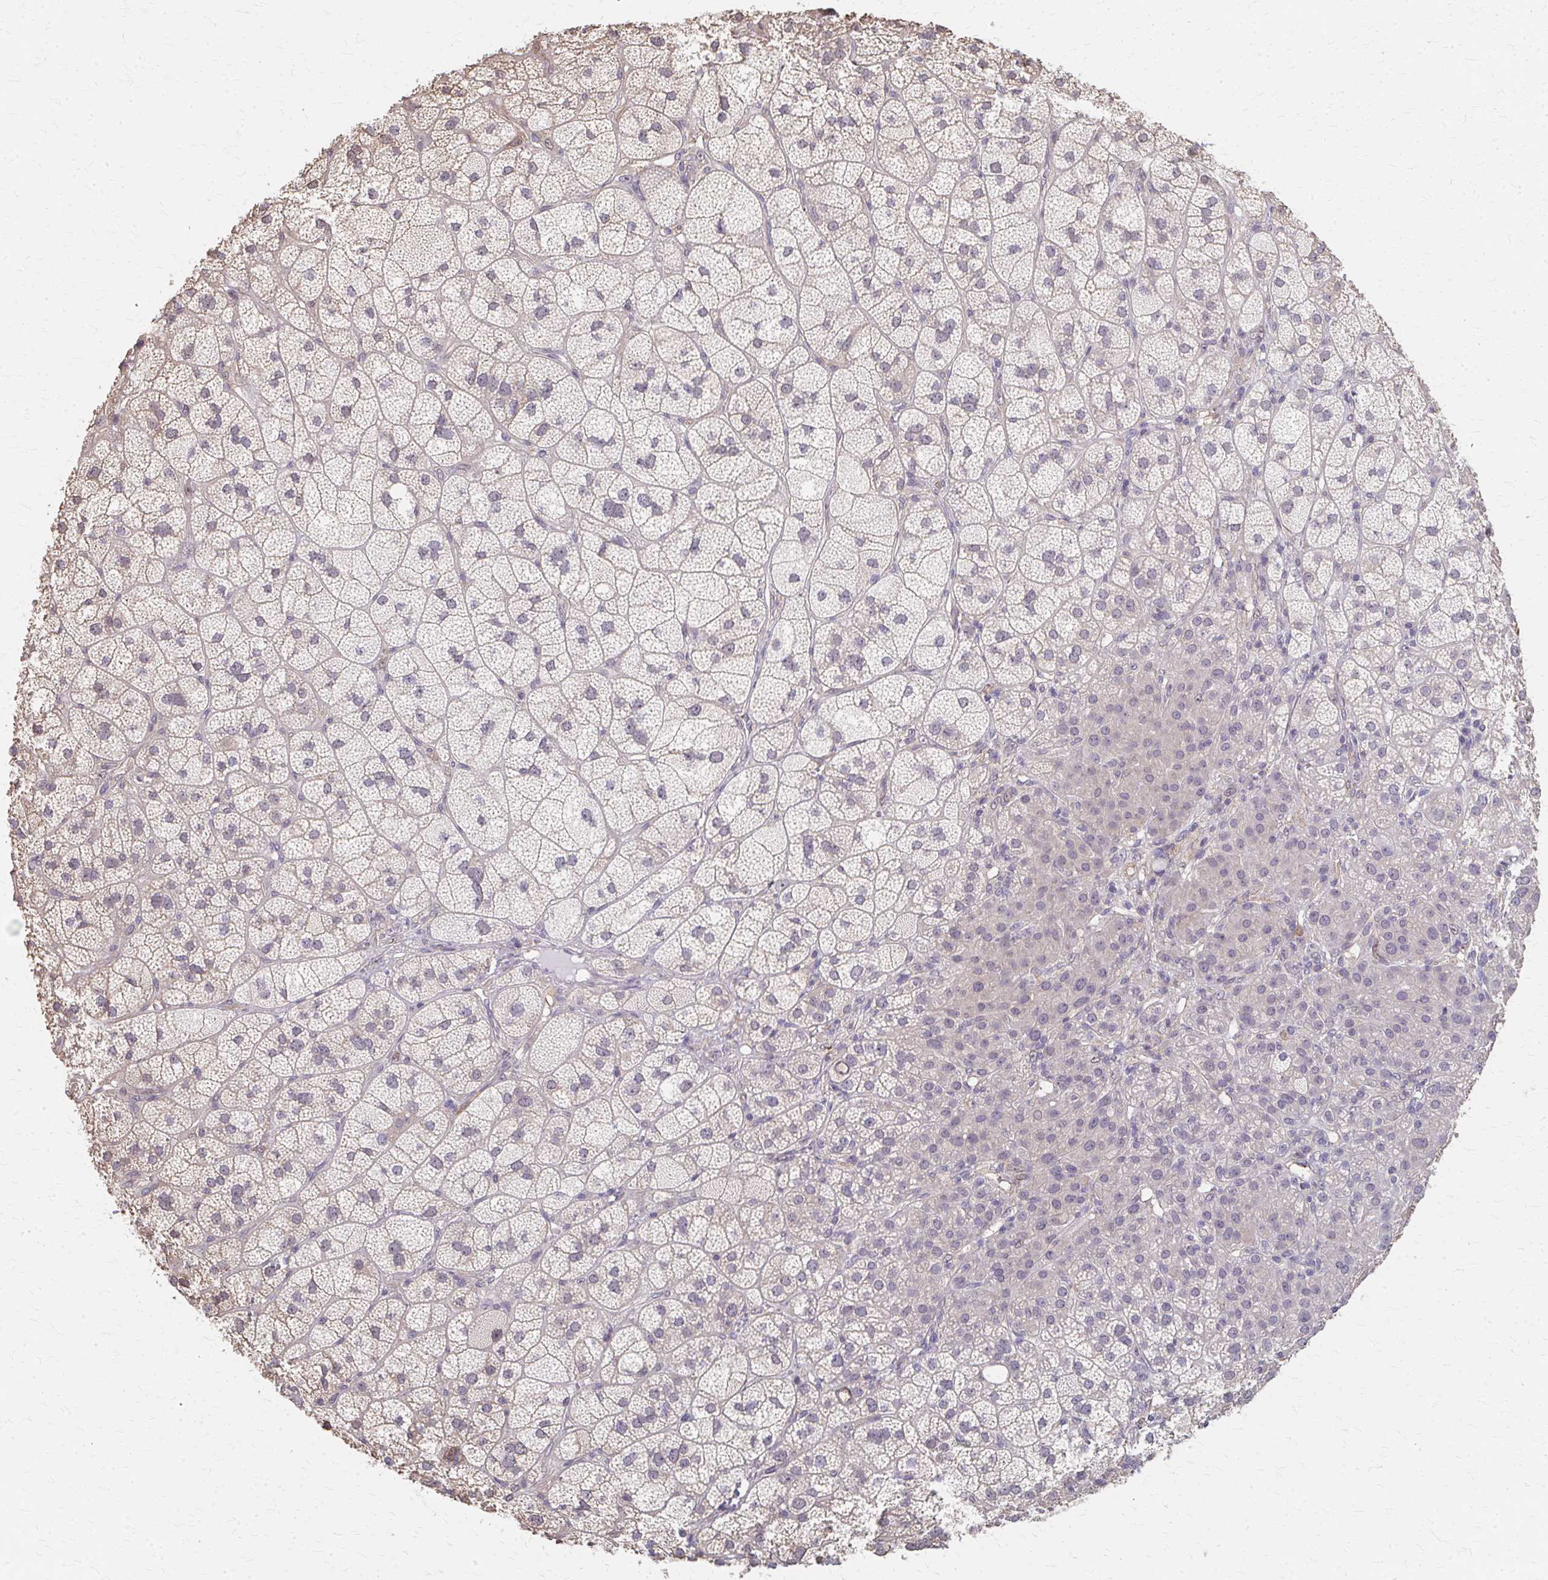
{"staining": {"intensity": "weak", "quantity": "25%-75%", "location": "cytoplasmic/membranous,nuclear"}, "tissue": "adrenal gland", "cell_type": "Glandular cells", "image_type": "normal", "snomed": [{"axis": "morphology", "description": "Normal tissue, NOS"}, {"axis": "topography", "description": "Adrenal gland"}], "caption": "Adrenal gland stained with IHC shows weak cytoplasmic/membranous,nuclear expression in about 25%-75% of glandular cells.", "gene": "RABGAP1L", "patient": {"sex": "female", "age": 60}}